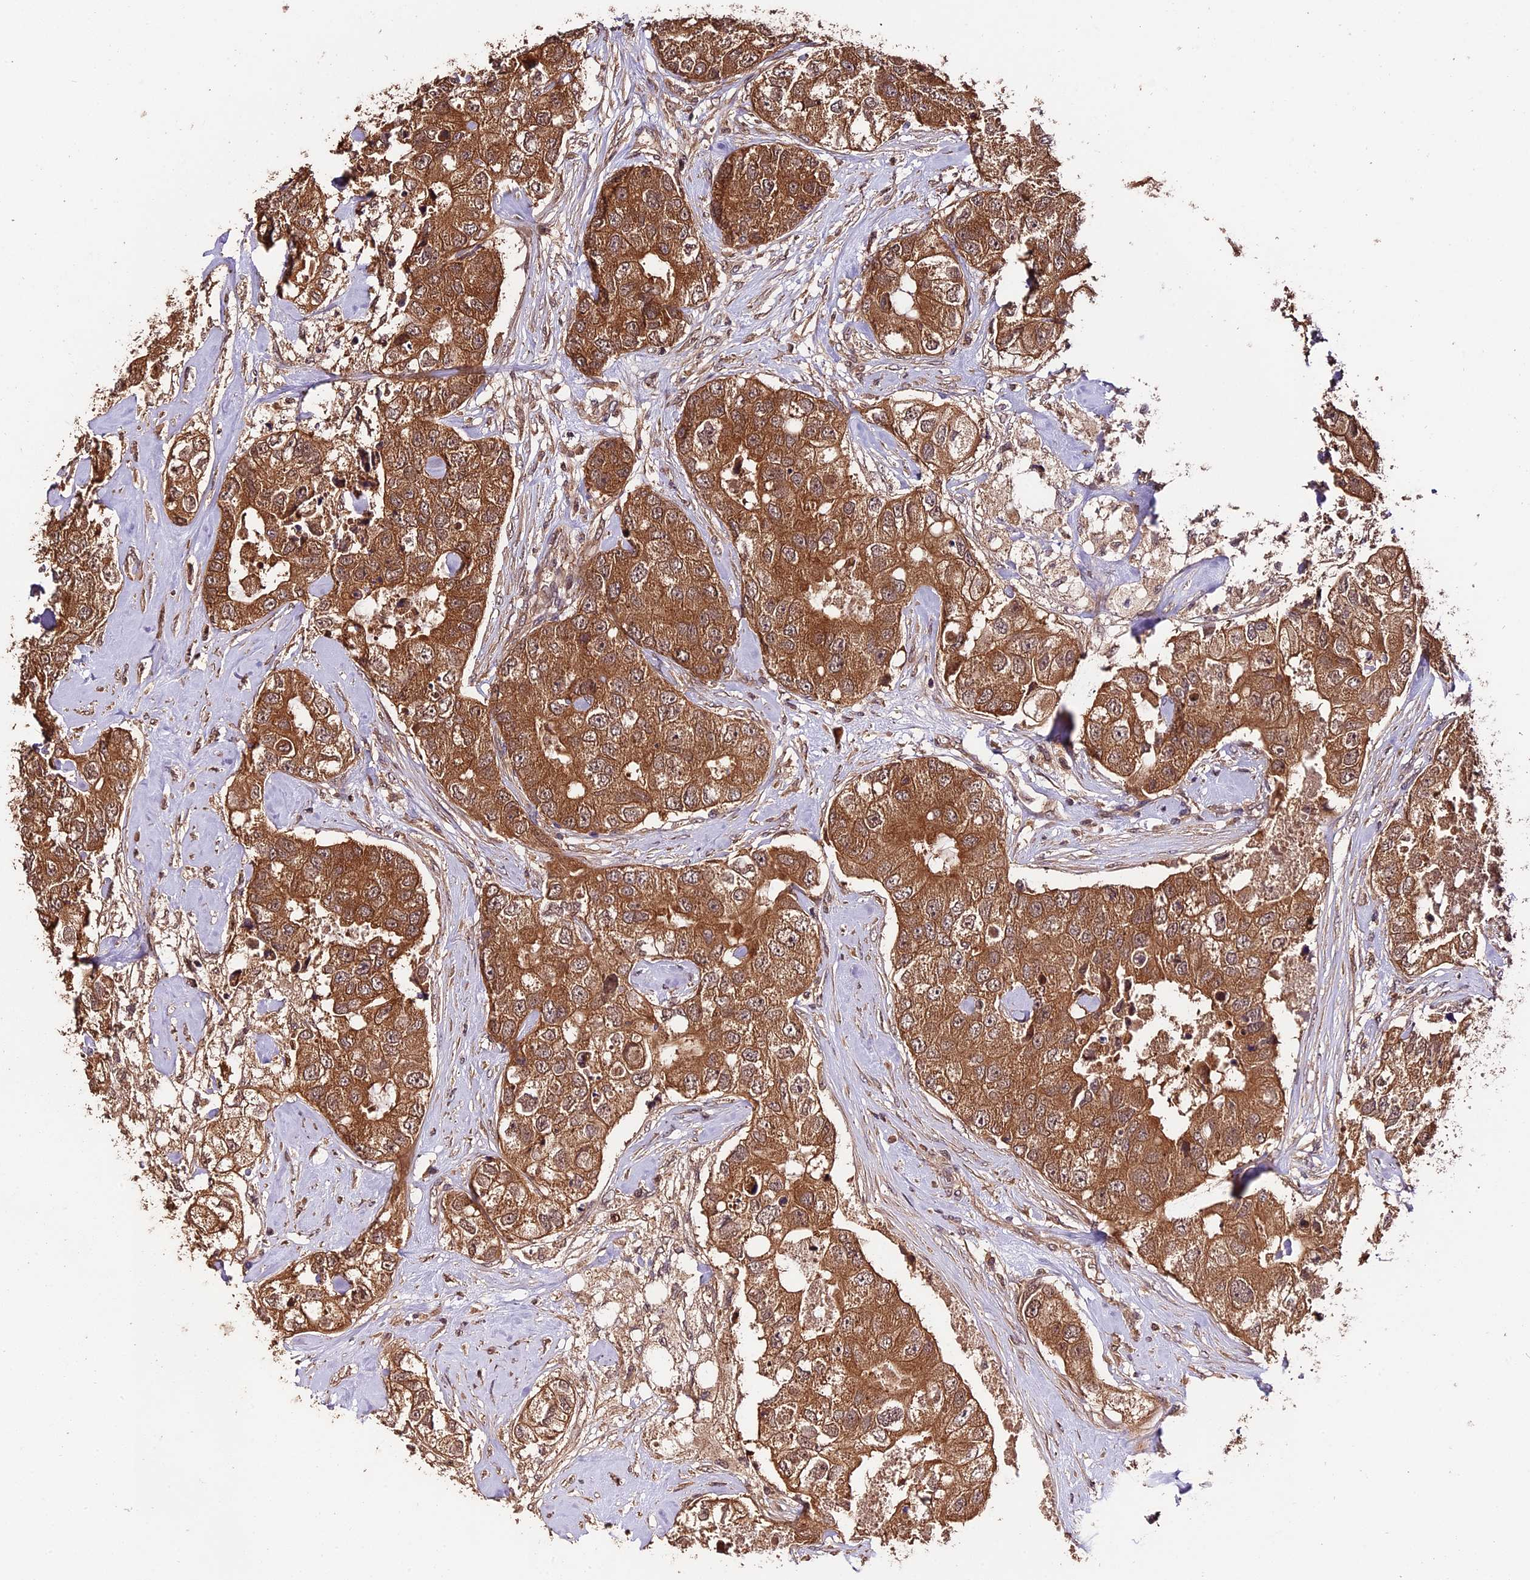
{"staining": {"intensity": "moderate", "quantity": ">75%", "location": "cytoplasmic/membranous"}, "tissue": "breast cancer", "cell_type": "Tumor cells", "image_type": "cancer", "snomed": [{"axis": "morphology", "description": "Duct carcinoma"}, {"axis": "topography", "description": "Breast"}], "caption": "Breast cancer stained with a brown dye demonstrates moderate cytoplasmic/membranous positive staining in approximately >75% of tumor cells.", "gene": "TRMT1", "patient": {"sex": "female", "age": 62}}